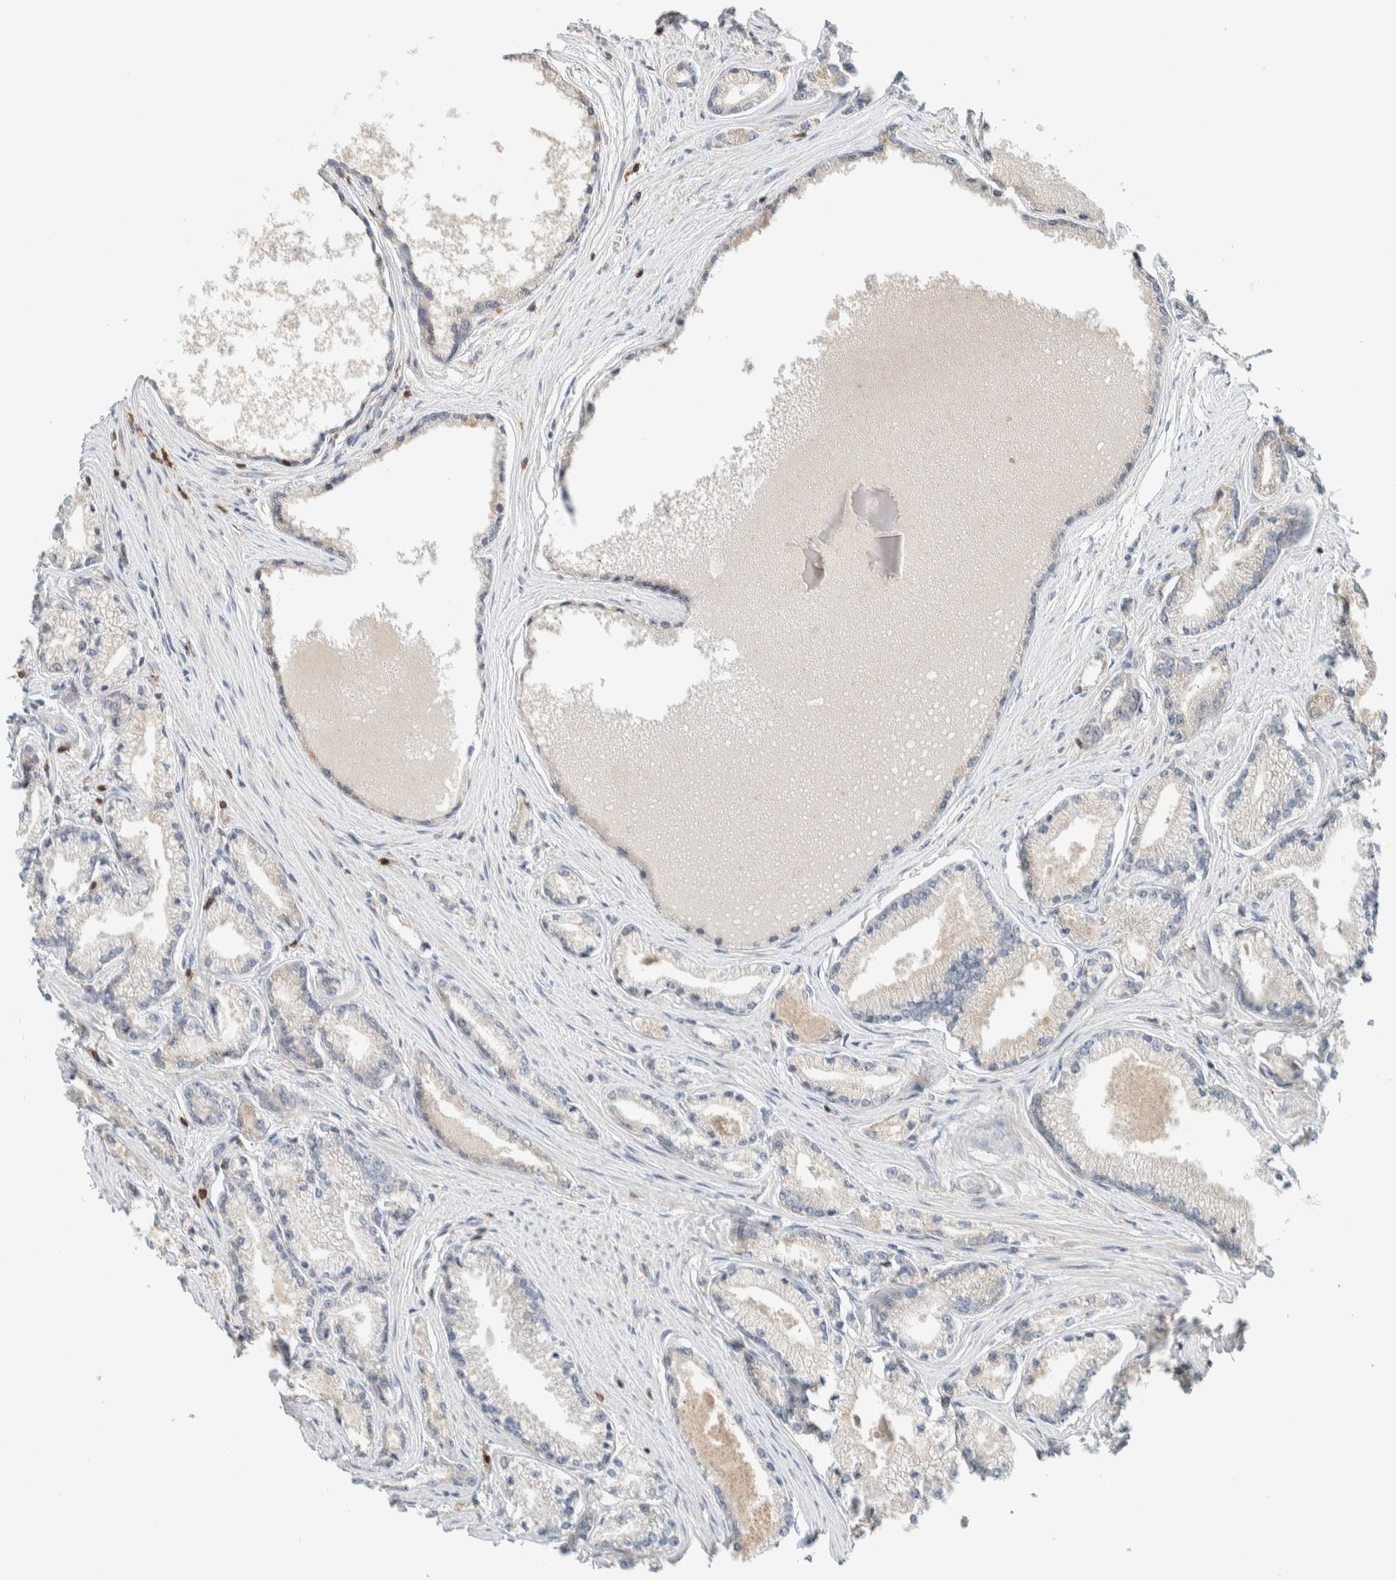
{"staining": {"intensity": "weak", "quantity": "<25%", "location": "cytoplasmic/membranous"}, "tissue": "prostate cancer", "cell_type": "Tumor cells", "image_type": "cancer", "snomed": [{"axis": "morphology", "description": "Adenocarcinoma, High grade"}, {"axis": "topography", "description": "Prostate"}], "caption": "Immunohistochemistry of human adenocarcinoma (high-grade) (prostate) demonstrates no expression in tumor cells.", "gene": "CCDC57", "patient": {"sex": "male", "age": 71}}